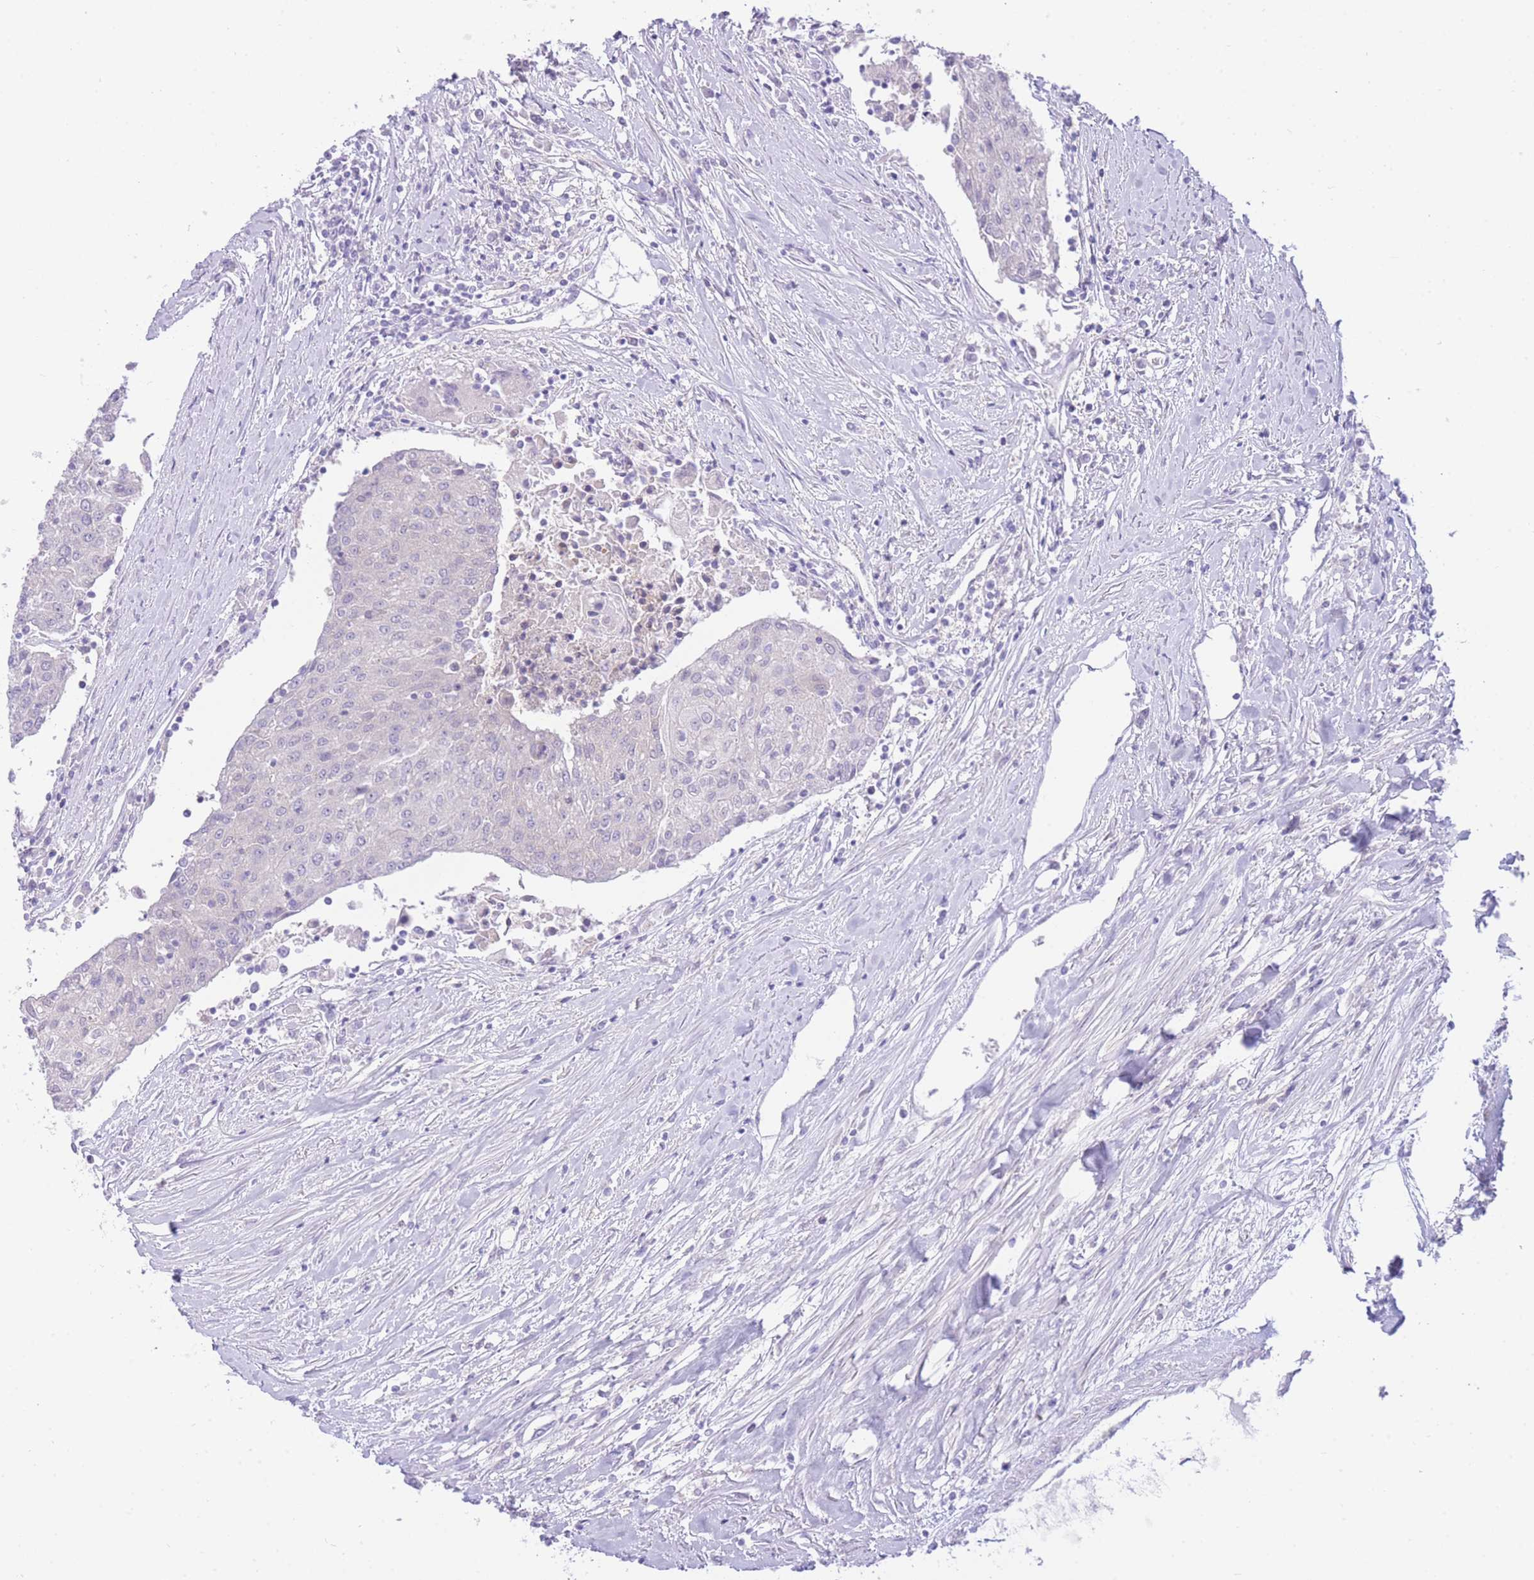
{"staining": {"intensity": "negative", "quantity": "none", "location": "none"}, "tissue": "urothelial cancer", "cell_type": "Tumor cells", "image_type": "cancer", "snomed": [{"axis": "morphology", "description": "Urothelial carcinoma, High grade"}, {"axis": "topography", "description": "Urinary bladder"}], "caption": "There is no significant expression in tumor cells of urothelial cancer.", "gene": "ZNF212", "patient": {"sex": "female", "age": 85}}